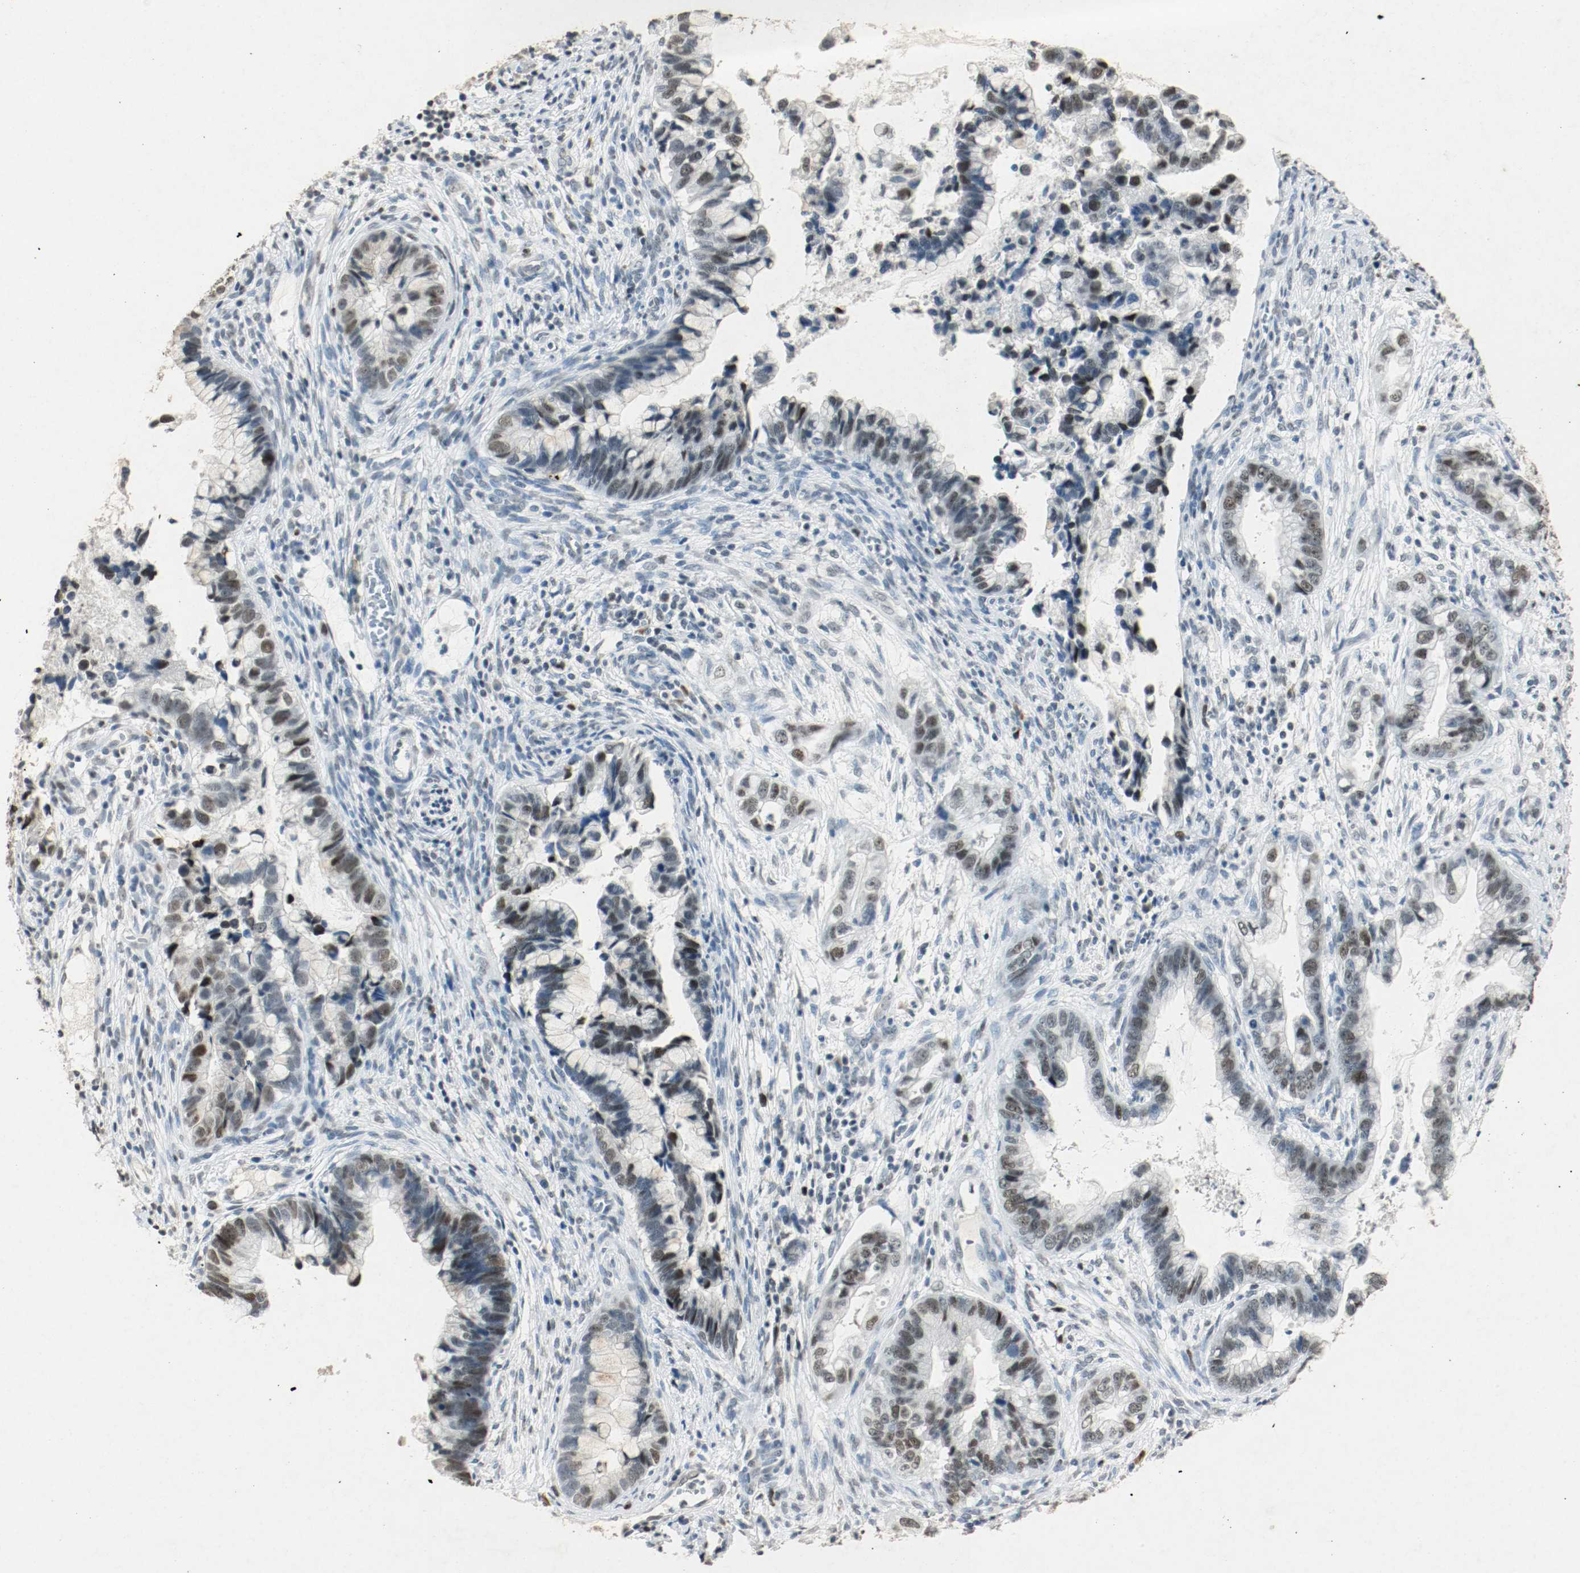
{"staining": {"intensity": "moderate", "quantity": ">75%", "location": "nuclear"}, "tissue": "cervical cancer", "cell_type": "Tumor cells", "image_type": "cancer", "snomed": [{"axis": "morphology", "description": "Adenocarcinoma, NOS"}, {"axis": "topography", "description": "Cervix"}], "caption": "A high-resolution micrograph shows immunohistochemistry staining of adenocarcinoma (cervical), which reveals moderate nuclear positivity in about >75% of tumor cells.", "gene": "DNMT1", "patient": {"sex": "female", "age": 44}}